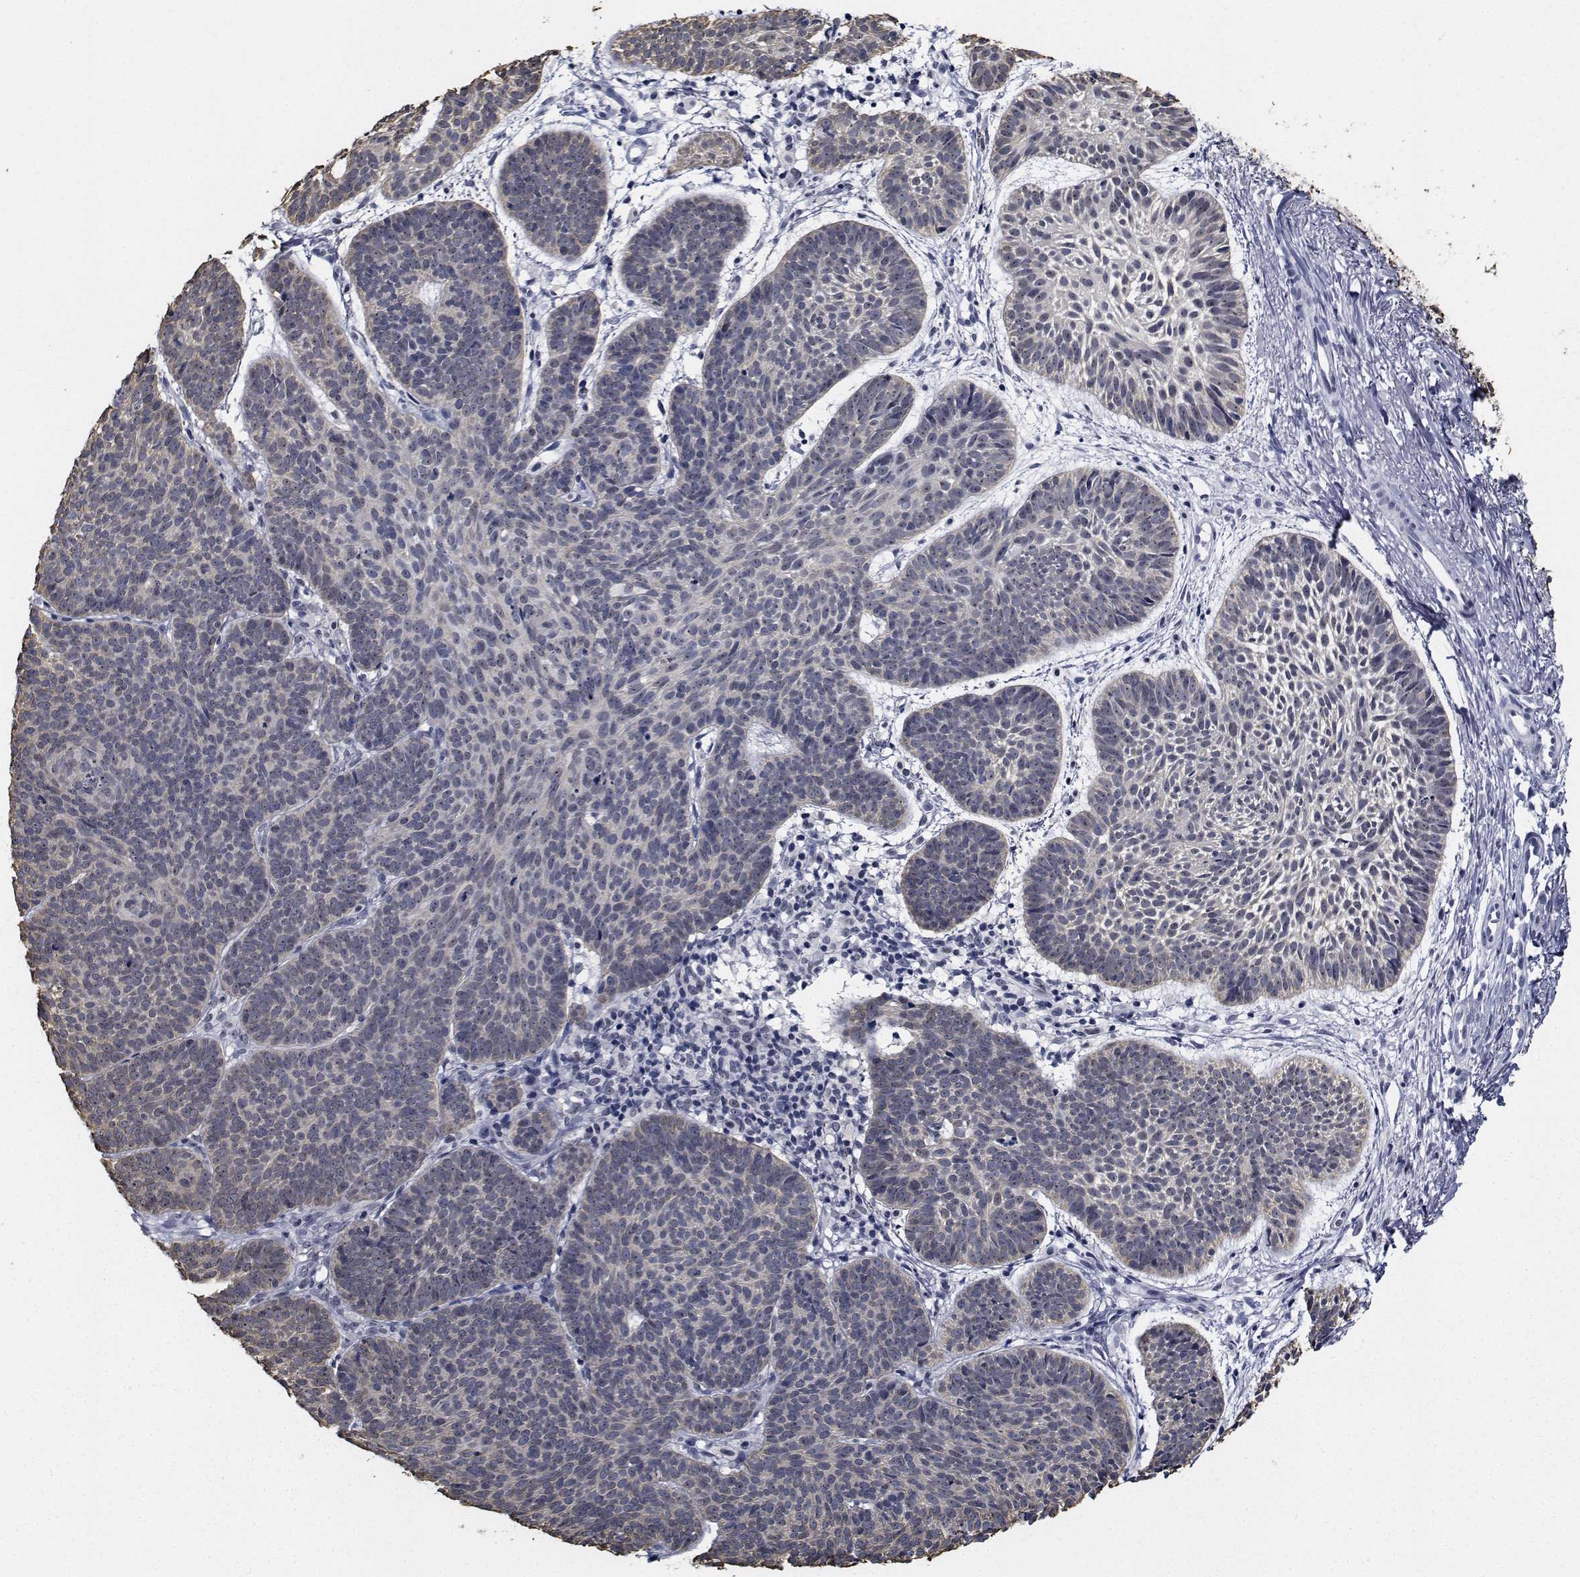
{"staining": {"intensity": "negative", "quantity": "none", "location": "none"}, "tissue": "skin cancer", "cell_type": "Tumor cells", "image_type": "cancer", "snomed": [{"axis": "morphology", "description": "Basal cell carcinoma"}, {"axis": "topography", "description": "Skin"}], "caption": "An IHC micrograph of skin cancer is shown. There is no staining in tumor cells of skin cancer. The staining is performed using DAB (3,3'-diaminobenzidine) brown chromogen with nuclei counter-stained in using hematoxylin.", "gene": "NVL", "patient": {"sex": "male", "age": 72}}